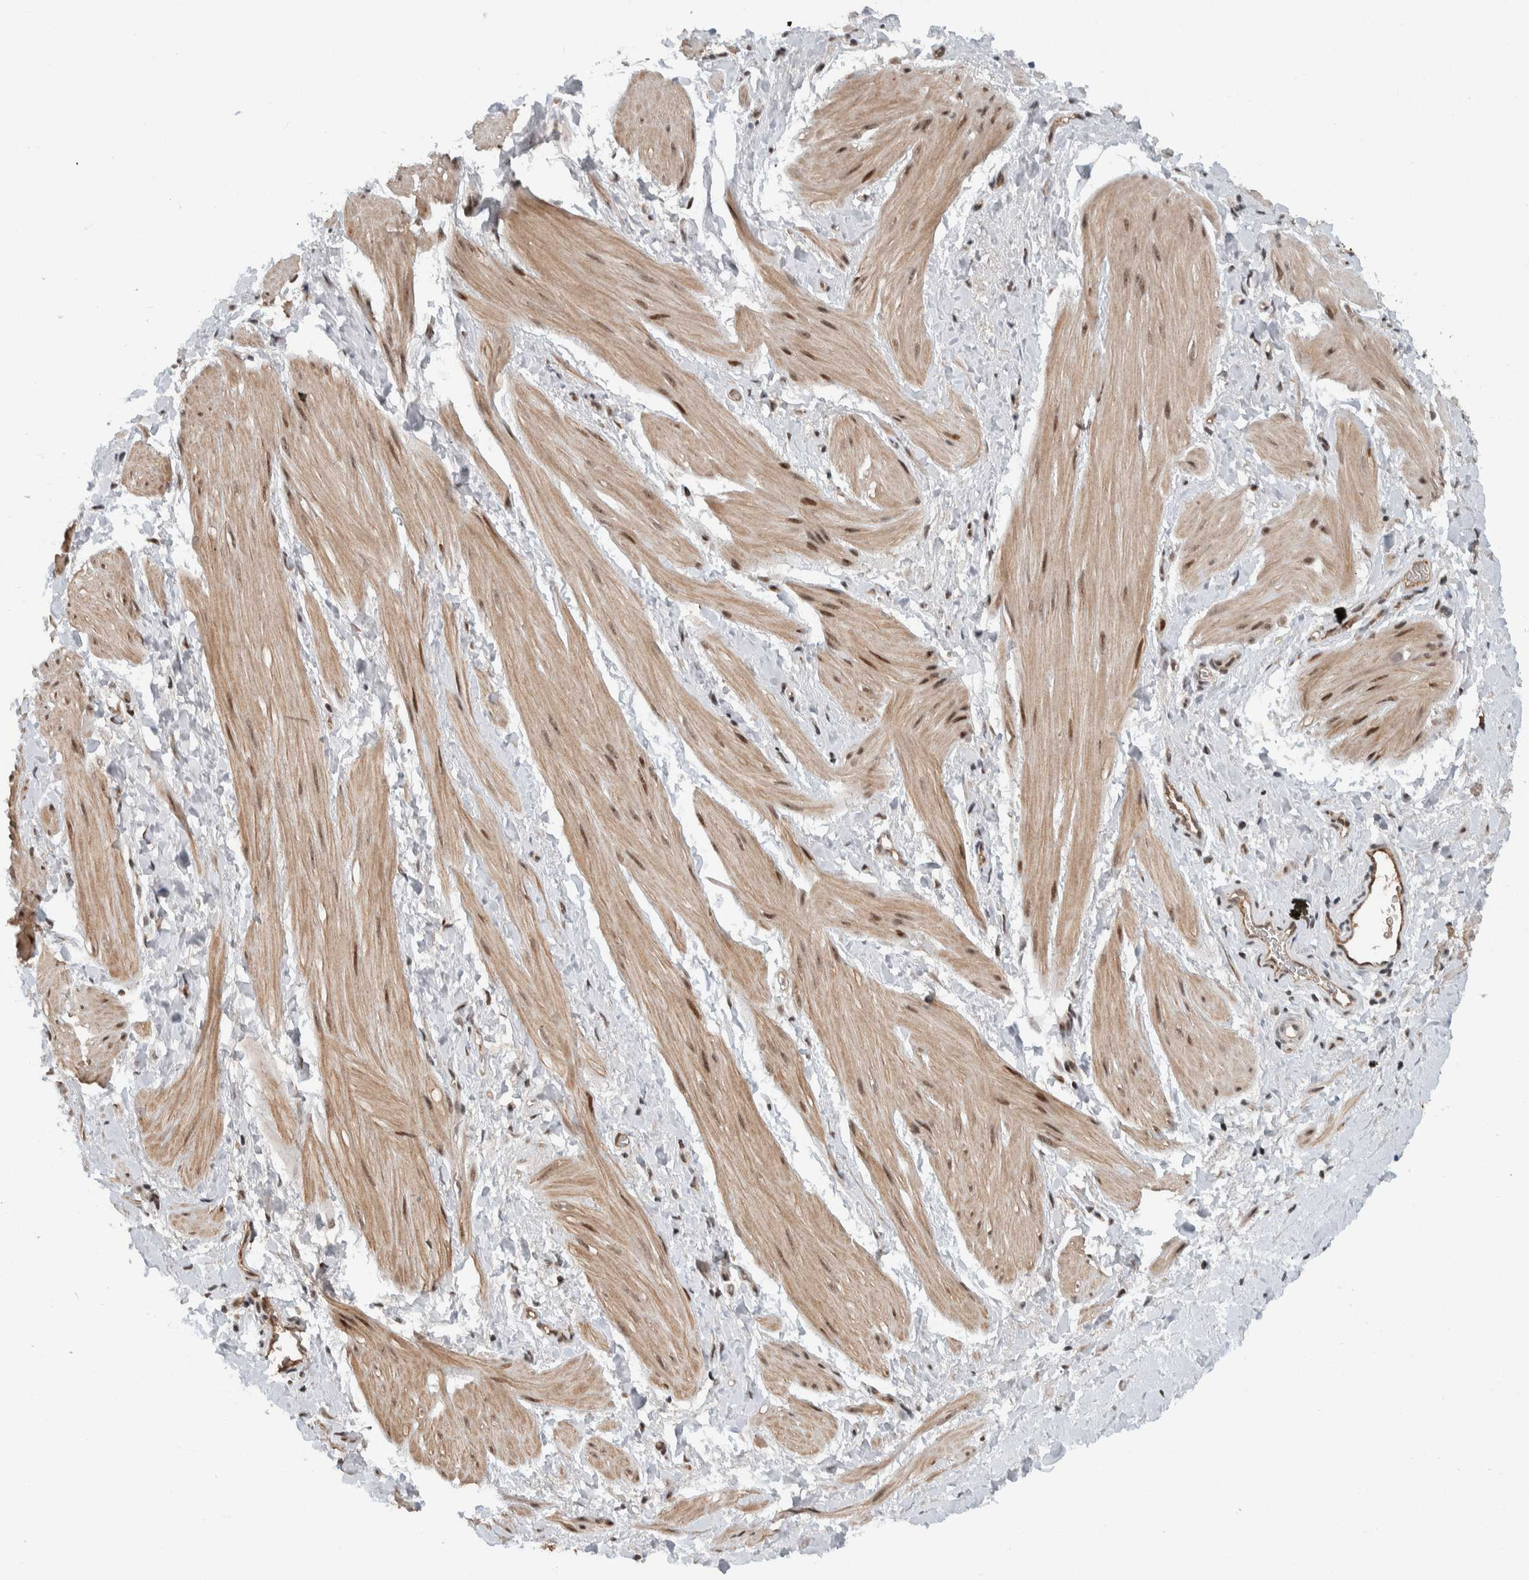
{"staining": {"intensity": "moderate", "quantity": "<25%", "location": "cytoplasmic/membranous,nuclear"}, "tissue": "smooth muscle", "cell_type": "Smooth muscle cells", "image_type": "normal", "snomed": [{"axis": "morphology", "description": "Normal tissue, NOS"}, {"axis": "topography", "description": "Smooth muscle"}], "caption": "Moderate cytoplasmic/membranous,nuclear positivity is seen in approximately <25% of smooth muscle cells in normal smooth muscle. (DAB IHC, brown staining for protein, blue staining for nuclei).", "gene": "ZFP91", "patient": {"sex": "male", "age": 16}}